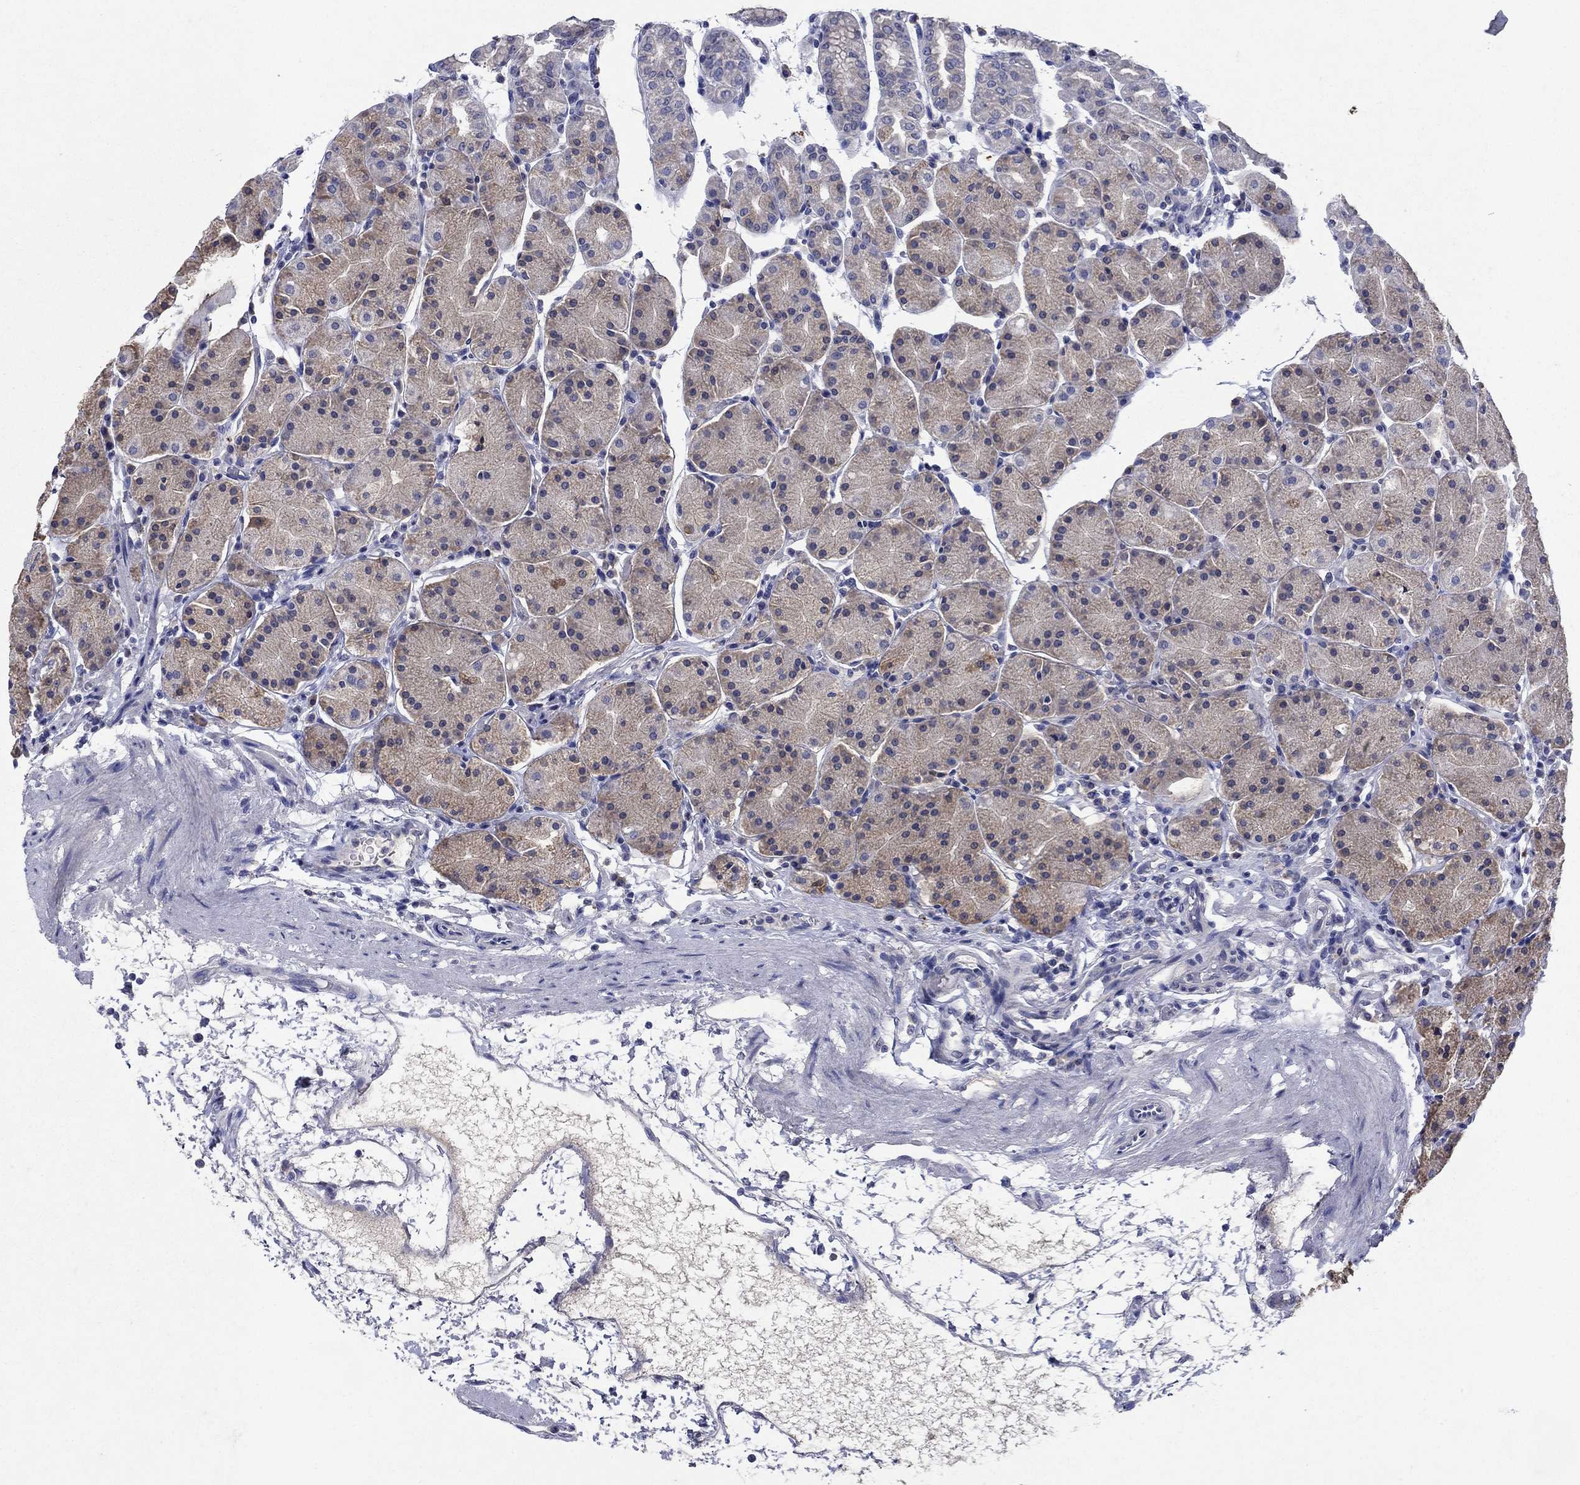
{"staining": {"intensity": "weak", "quantity": "25%-75%", "location": "cytoplasmic/membranous"}, "tissue": "stomach", "cell_type": "Glandular cells", "image_type": "normal", "snomed": [{"axis": "morphology", "description": "Normal tissue, NOS"}, {"axis": "topography", "description": "Stomach"}], "caption": "Stomach stained with DAB immunohistochemistry exhibits low levels of weak cytoplasmic/membranous expression in approximately 25%-75% of glandular cells. Immunohistochemistry stains the protein in brown and the nuclei are stained blue.", "gene": "SULT2B1", "patient": {"sex": "male", "age": 54}}